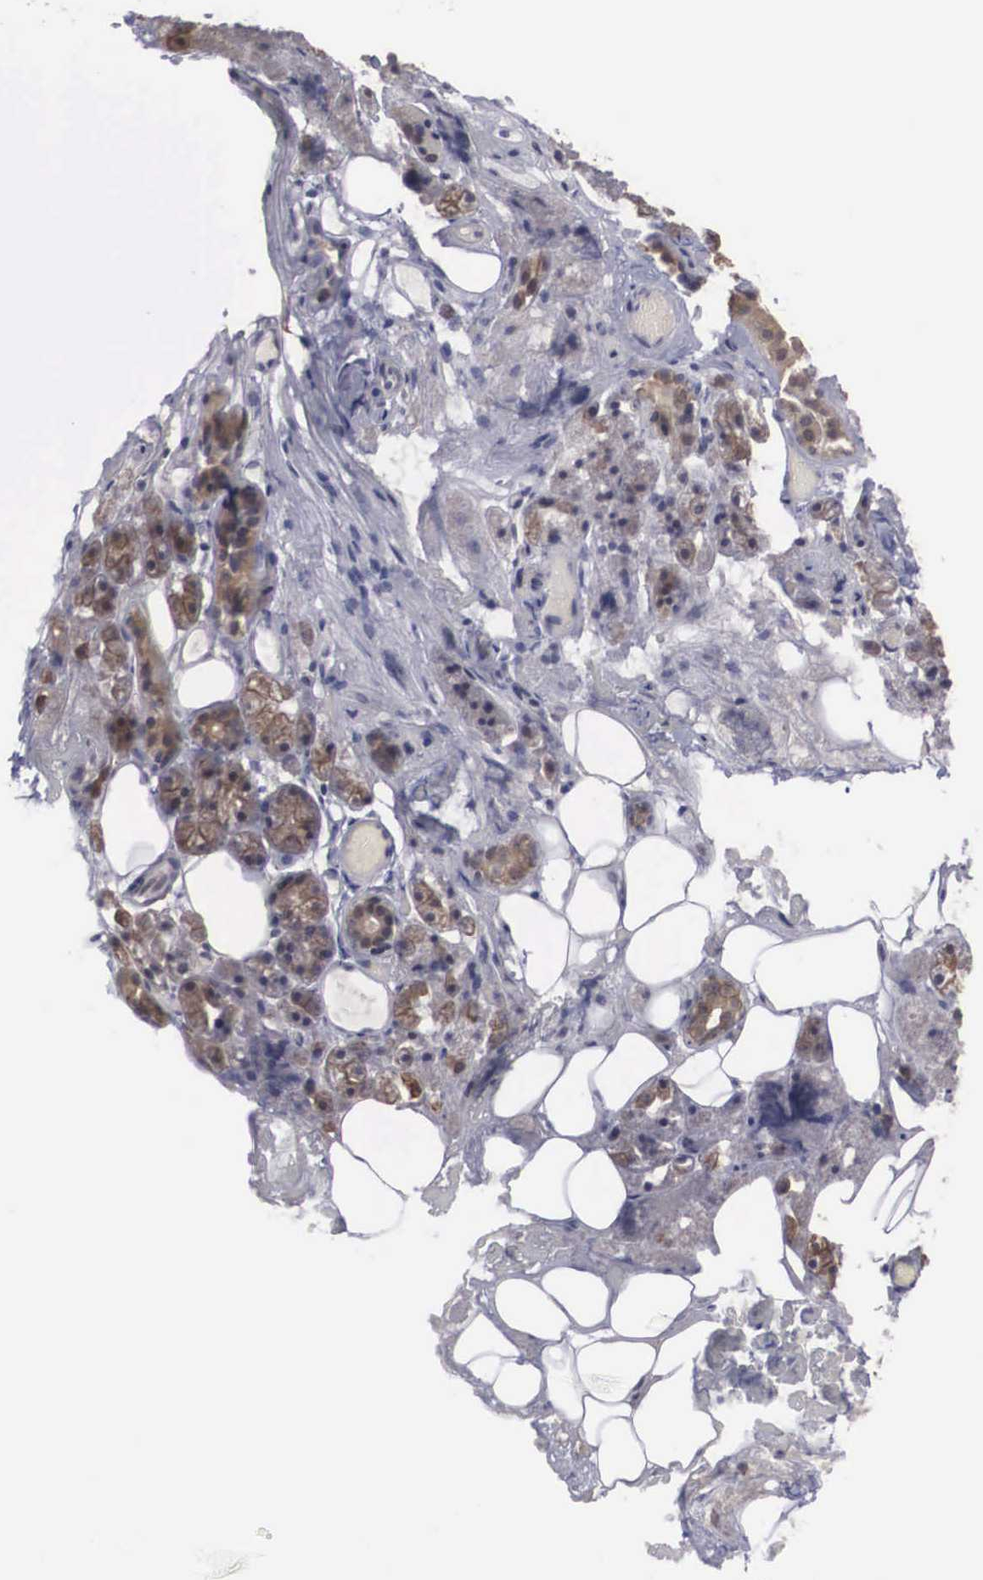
{"staining": {"intensity": "moderate", "quantity": ">75%", "location": "cytoplasmic/membranous"}, "tissue": "salivary gland", "cell_type": "Glandular cells", "image_type": "normal", "snomed": [{"axis": "morphology", "description": "Normal tissue, NOS"}, {"axis": "topography", "description": "Salivary gland"}], "caption": "About >75% of glandular cells in benign human salivary gland demonstrate moderate cytoplasmic/membranous protein expression as visualized by brown immunohistochemical staining.", "gene": "WDR89", "patient": {"sex": "female", "age": 55}}